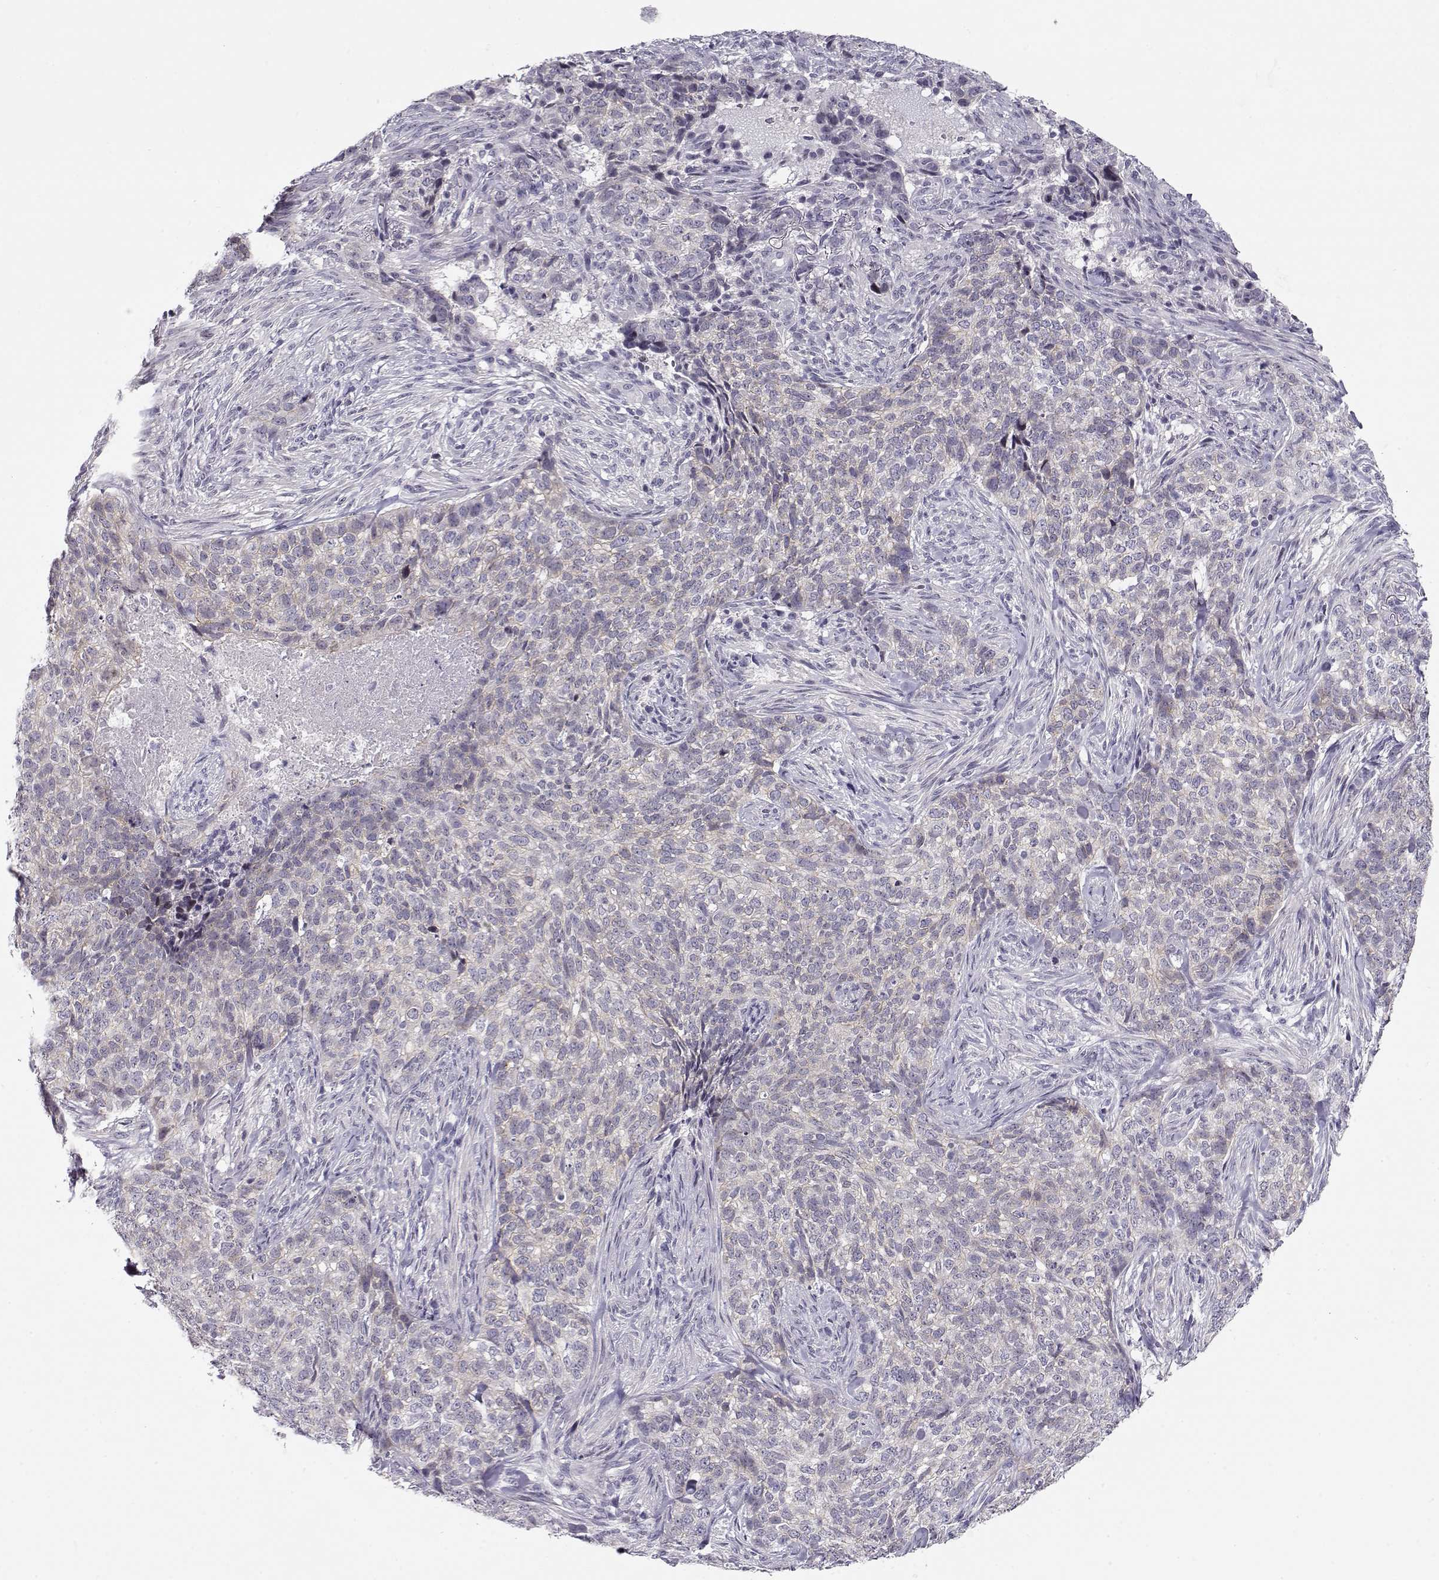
{"staining": {"intensity": "negative", "quantity": "none", "location": "none"}, "tissue": "skin cancer", "cell_type": "Tumor cells", "image_type": "cancer", "snomed": [{"axis": "morphology", "description": "Basal cell carcinoma"}, {"axis": "topography", "description": "Skin"}], "caption": "Skin cancer was stained to show a protein in brown. There is no significant staining in tumor cells.", "gene": "CRX", "patient": {"sex": "female", "age": 69}}